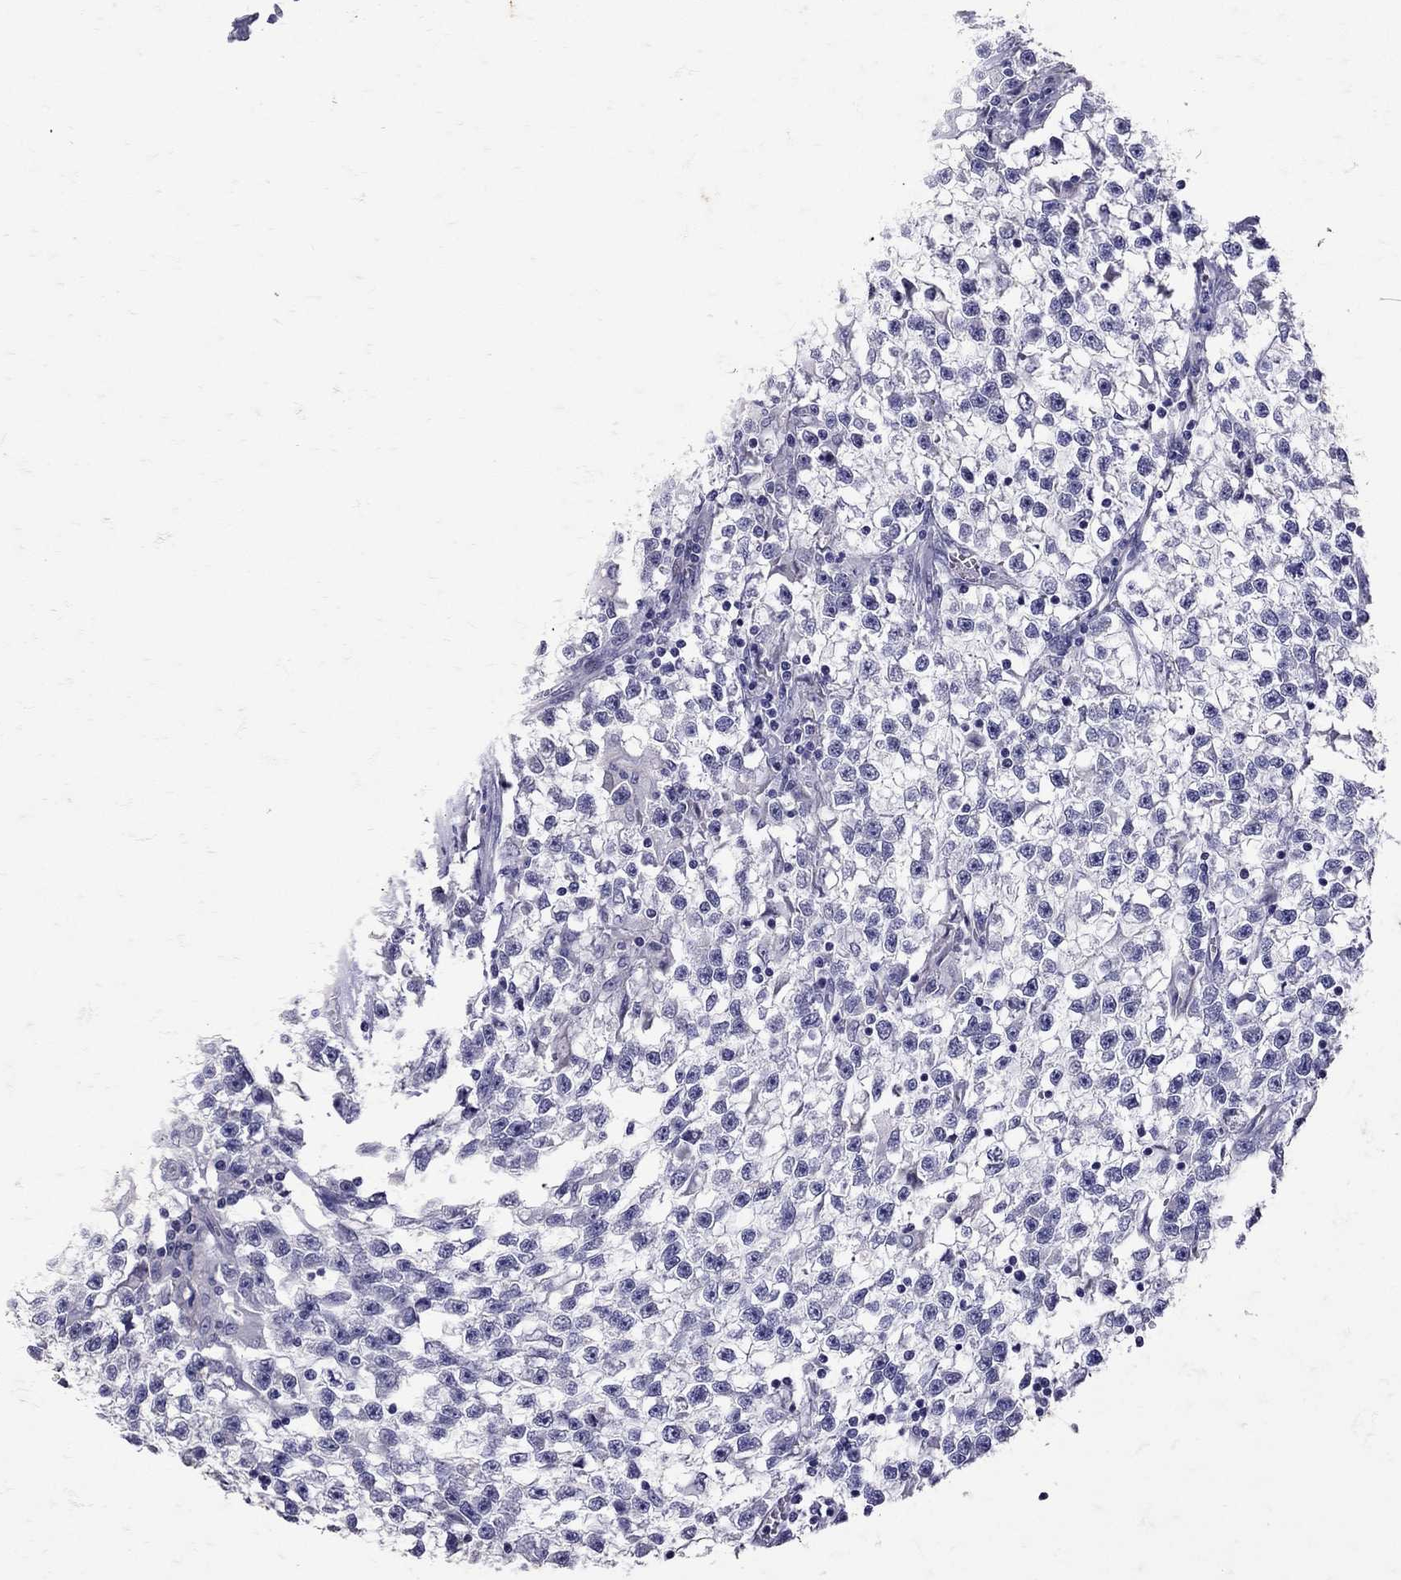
{"staining": {"intensity": "negative", "quantity": "none", "location": "none"}, "tissue": "testis cancer", "cell_type": "Tumor cells", "image_type": "cancer", "snomed": [{"axis": "morphology", "description": "Seminoma, NOS"}, {"axis": "topography", "description": "Testis"}], "caption": "Protein analysis of testis seminoma displays no significant positivity in tumor cells. (IHC, brightfield microscopy, high magnification).", "gene": "SST", "patient": {"sex": "male", "age": 31}}